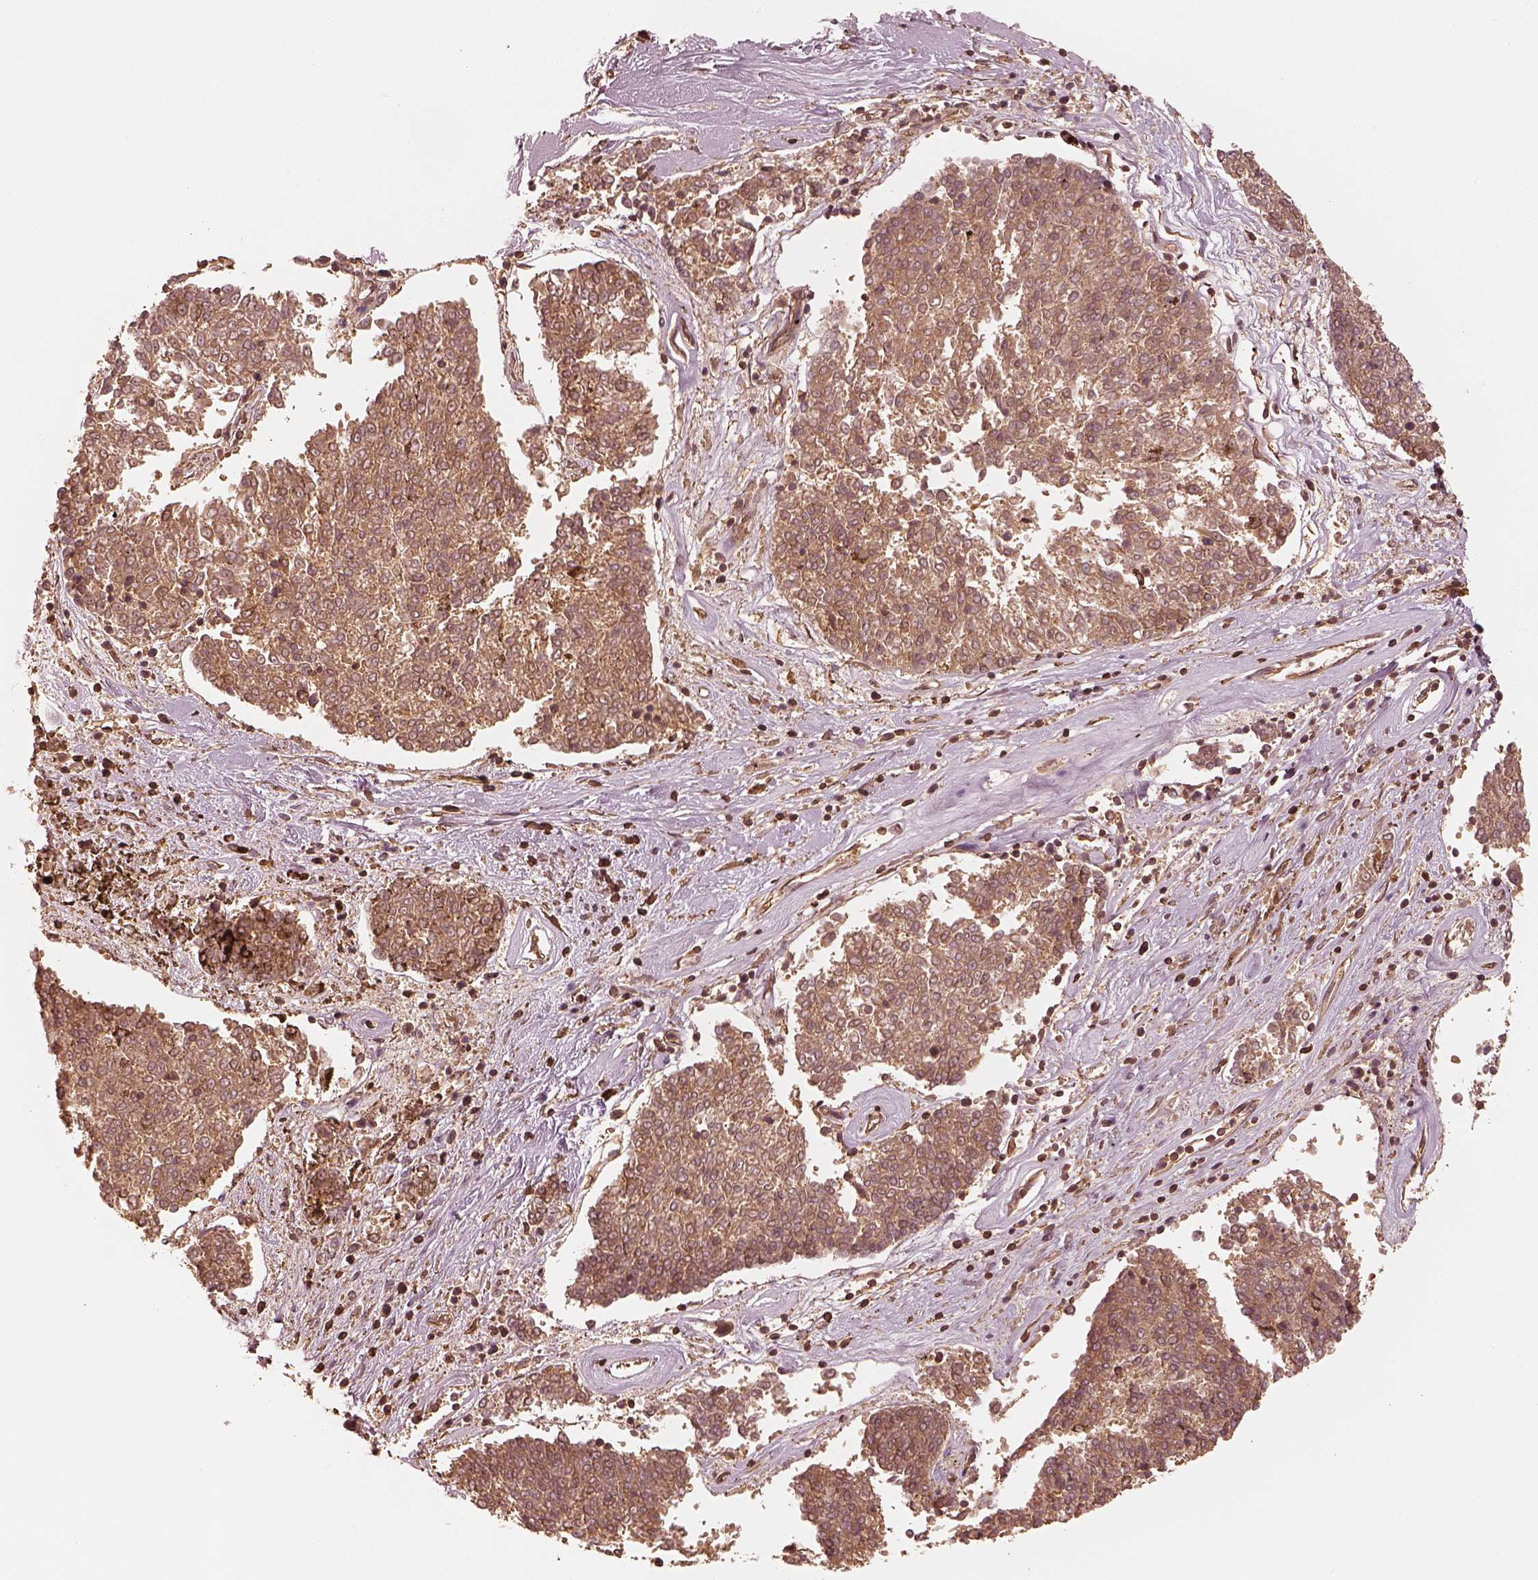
{"staining": {"intensity": "moderate", "quantity": ">75%", "location": "cytoplasmic/membranous"}, "tissue": "melanoma", "cell_type": "Tumor cells", "image_type": "cancer", "snomed": [{"axis": "morphology", "description": "Malignant melanoma, NOS"}, {"axis": "topography", "description": "Skin"}], "caption": "Protein staining of melanoma tissue exhibits moderate cytoplasmic/membranous staining in approximately >75% of tumor cells.", "gene": "WDR7", "patient": {"sex": "female", "age": 72}}